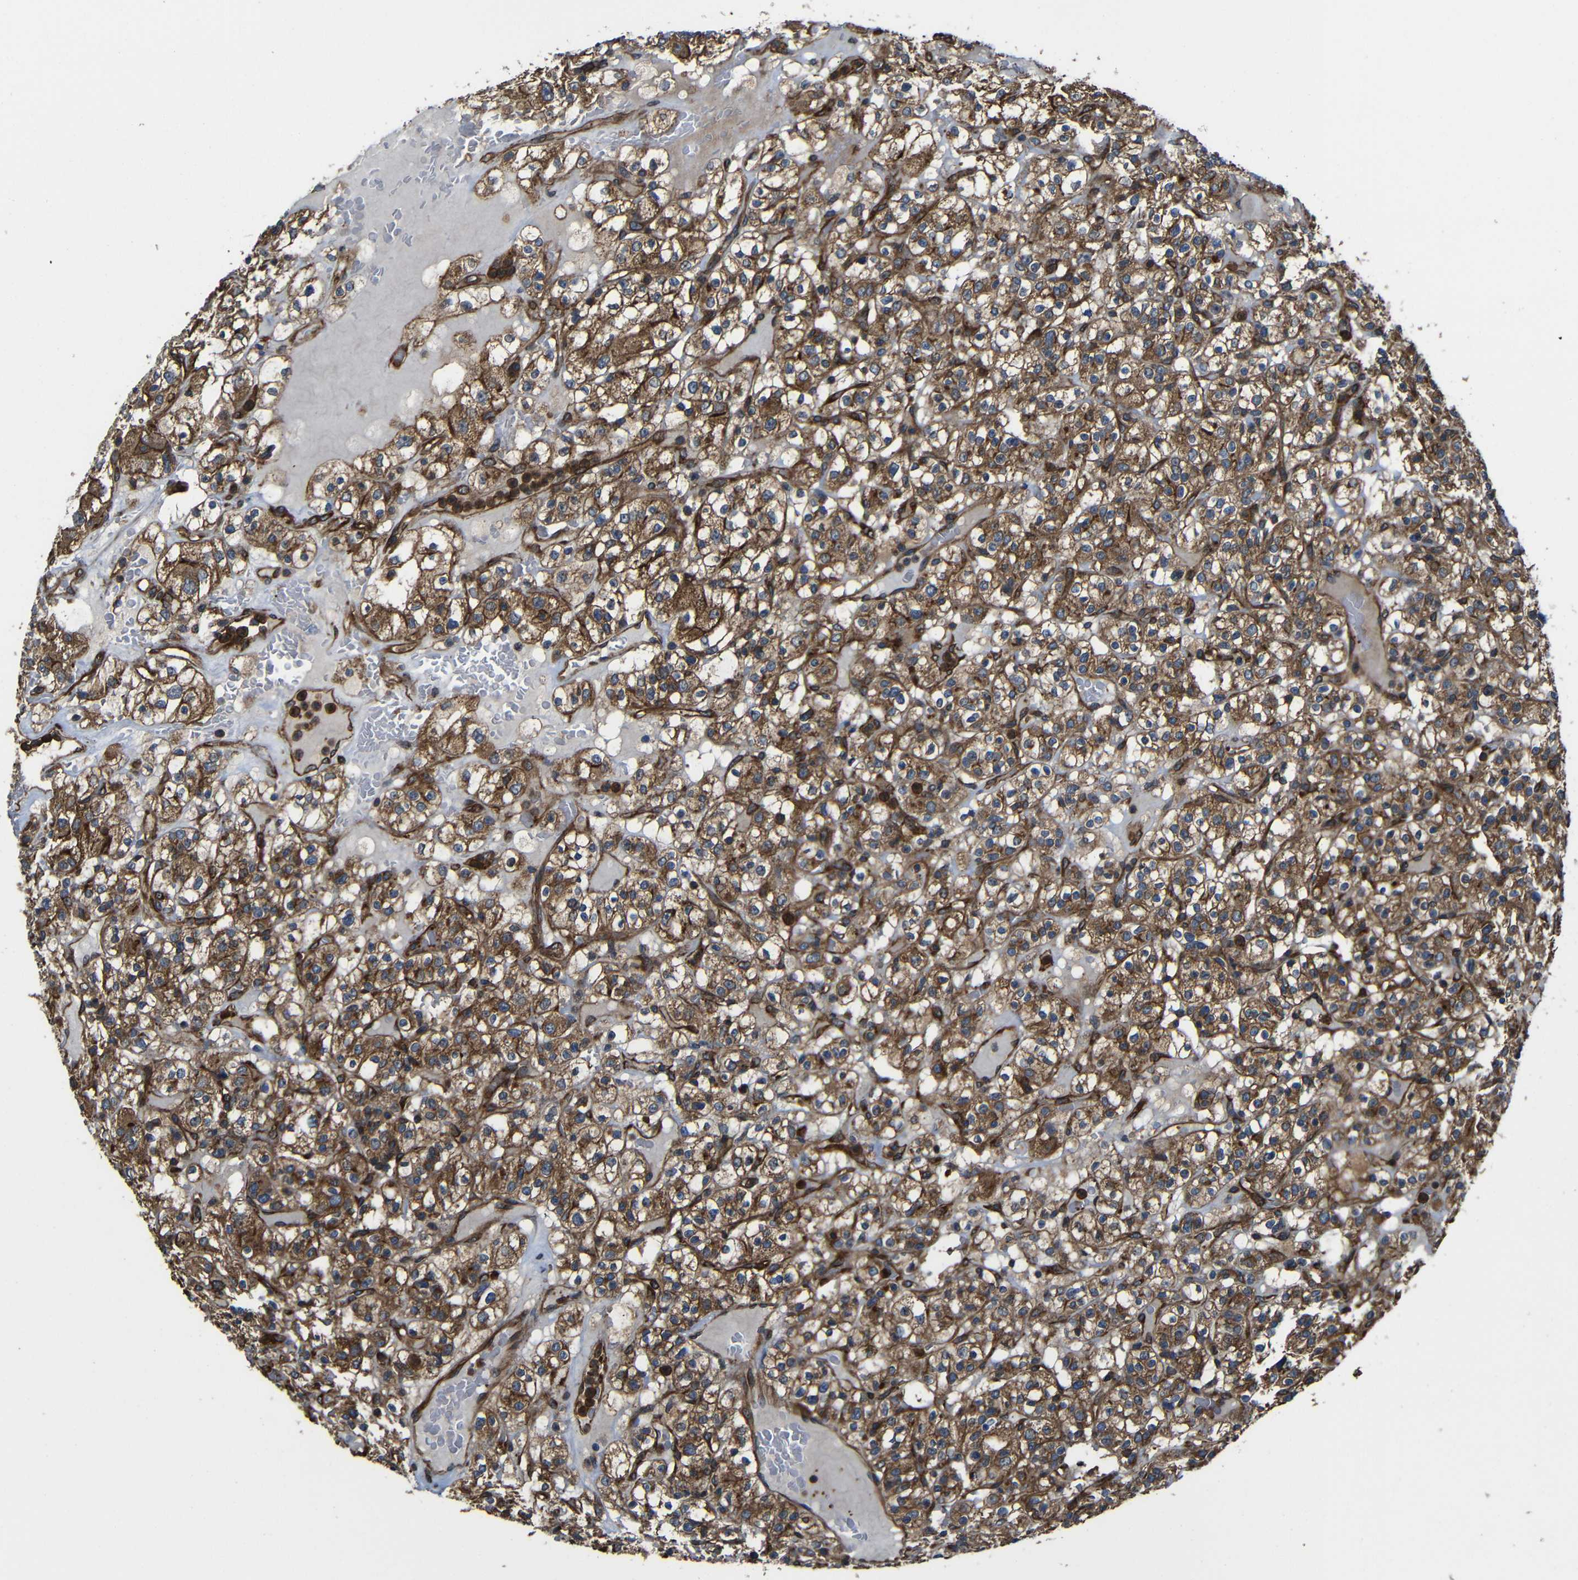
{"staining": {"intensity": "strong", "quantity": ">75%", "location": "cytoplasmic/membranous"}, "tissue": "renal cancer", "cell_type": "Tumor cells", "image_type": "cancer", "snomed": [{"axis": "morphology", "description": "Normal tissue, NOS"}, {"axis": "morphology", "description": "Adenocarcinoma, NOS"}, {"axis": "topography", "description": "Kidney"}], "caption": "High-magnification brightfield microscopy of renal cancer (adenocarcinoma) stained with DAB (brown) and counterstained with hematoxylin (blue). tumor cells exhibit strong cytoplasmic/membranous expression is seen in about>75% of cells.", "gene": "PTCH1", "patient": {"sex": "female", "age": 72}}